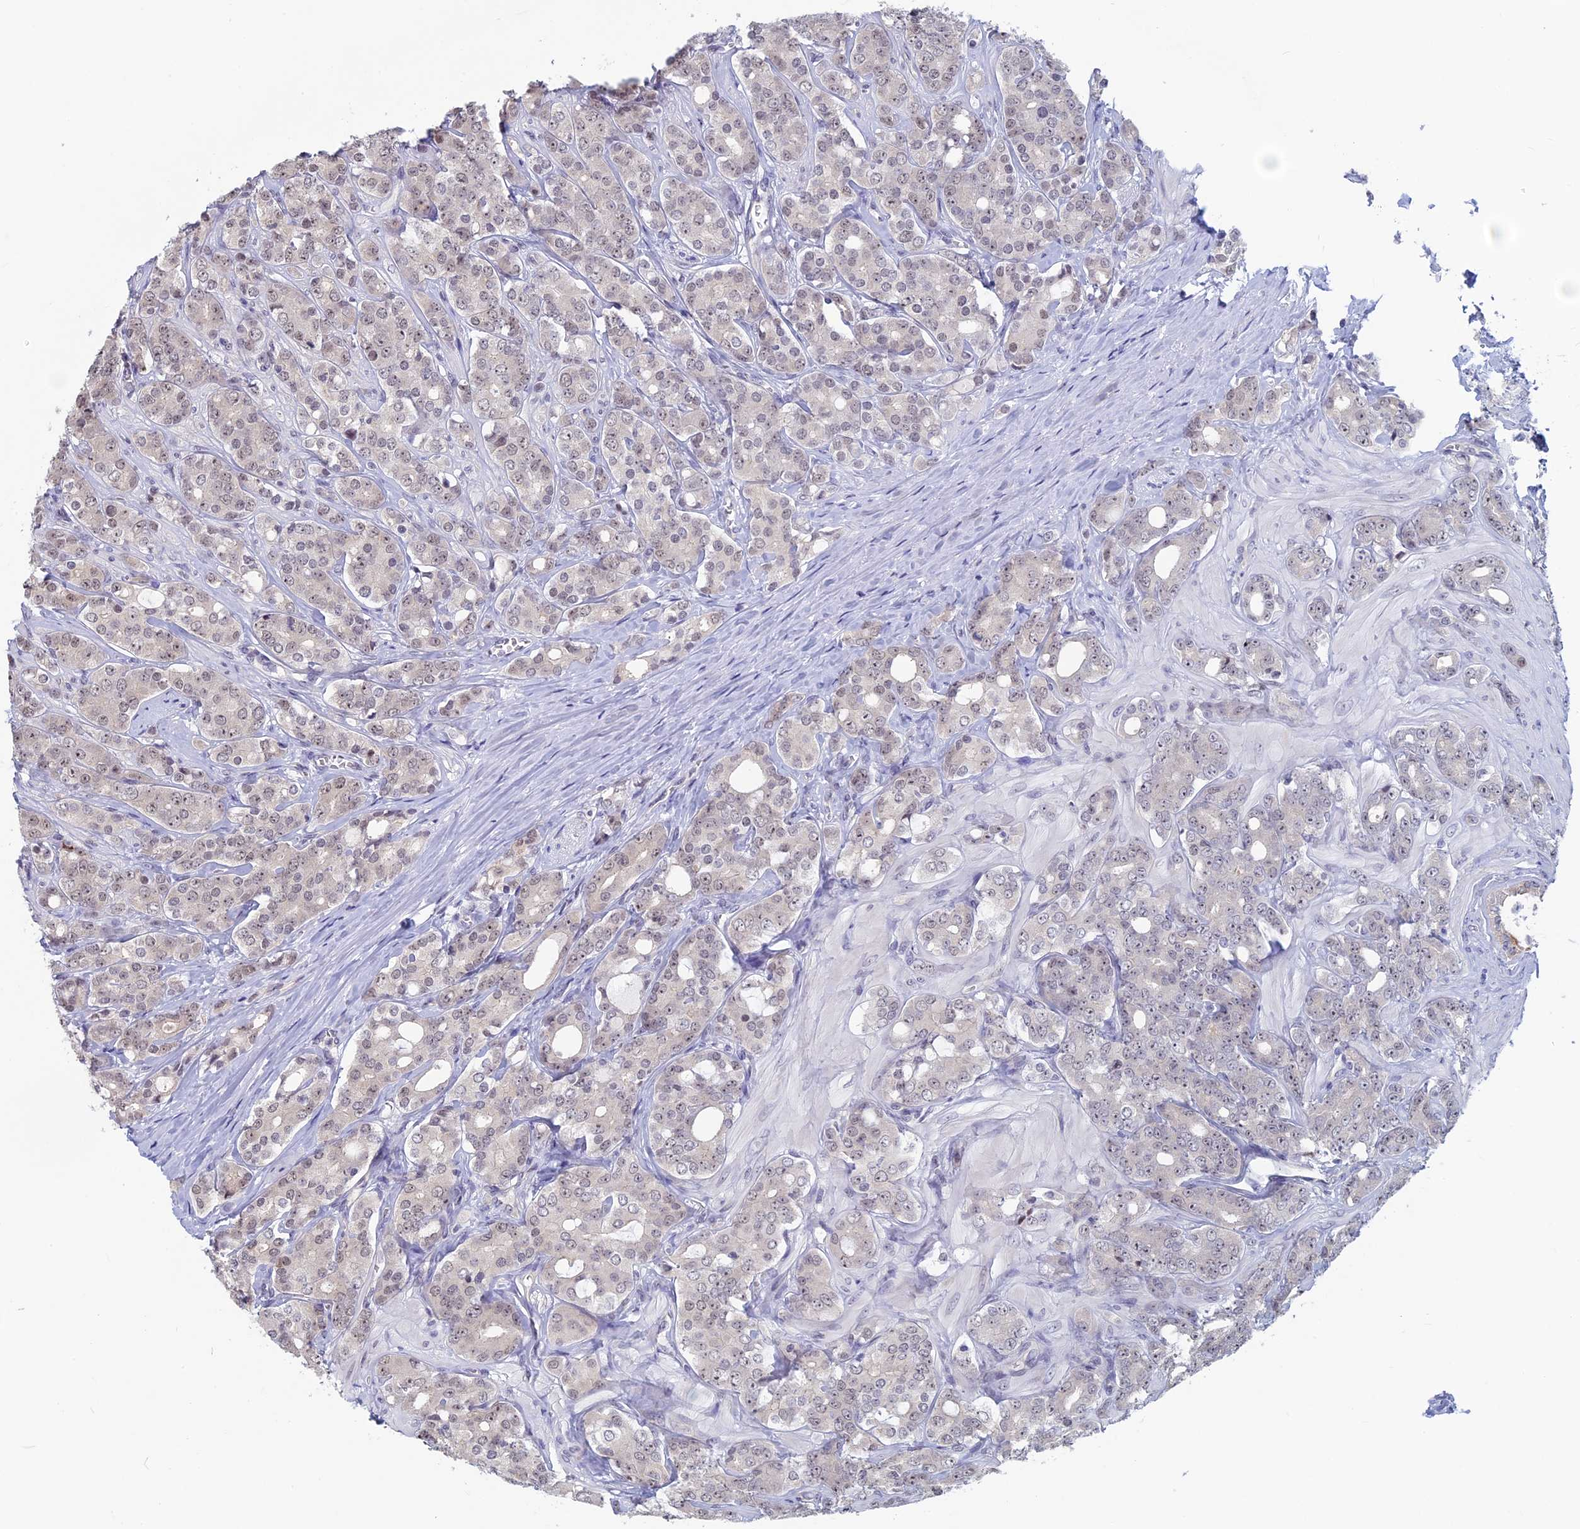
{"staining": {"intensity": "weak", "quantity": "25%-75%", "location": "nuclear"}, "tissue": "prostate cancer", "cell_type": "Tumor cells", "image_type": "cancer", "snomed": [{"axis": "morphology", "description": "Adenocarcinoma, High grade"}, {"axis": "topography", "description": "Prostate"}], "caption": "Prostate high-grade adenocarcinoma tissue reveals weak nuclear expression in about 25%-75% of tumor cells, visualized by immunohistochemistry. (Brightfield microscopy of DAB IHC at high magnification).", "gene": "SPIRE1", "patient": {"sex": "male", "age": 62}}